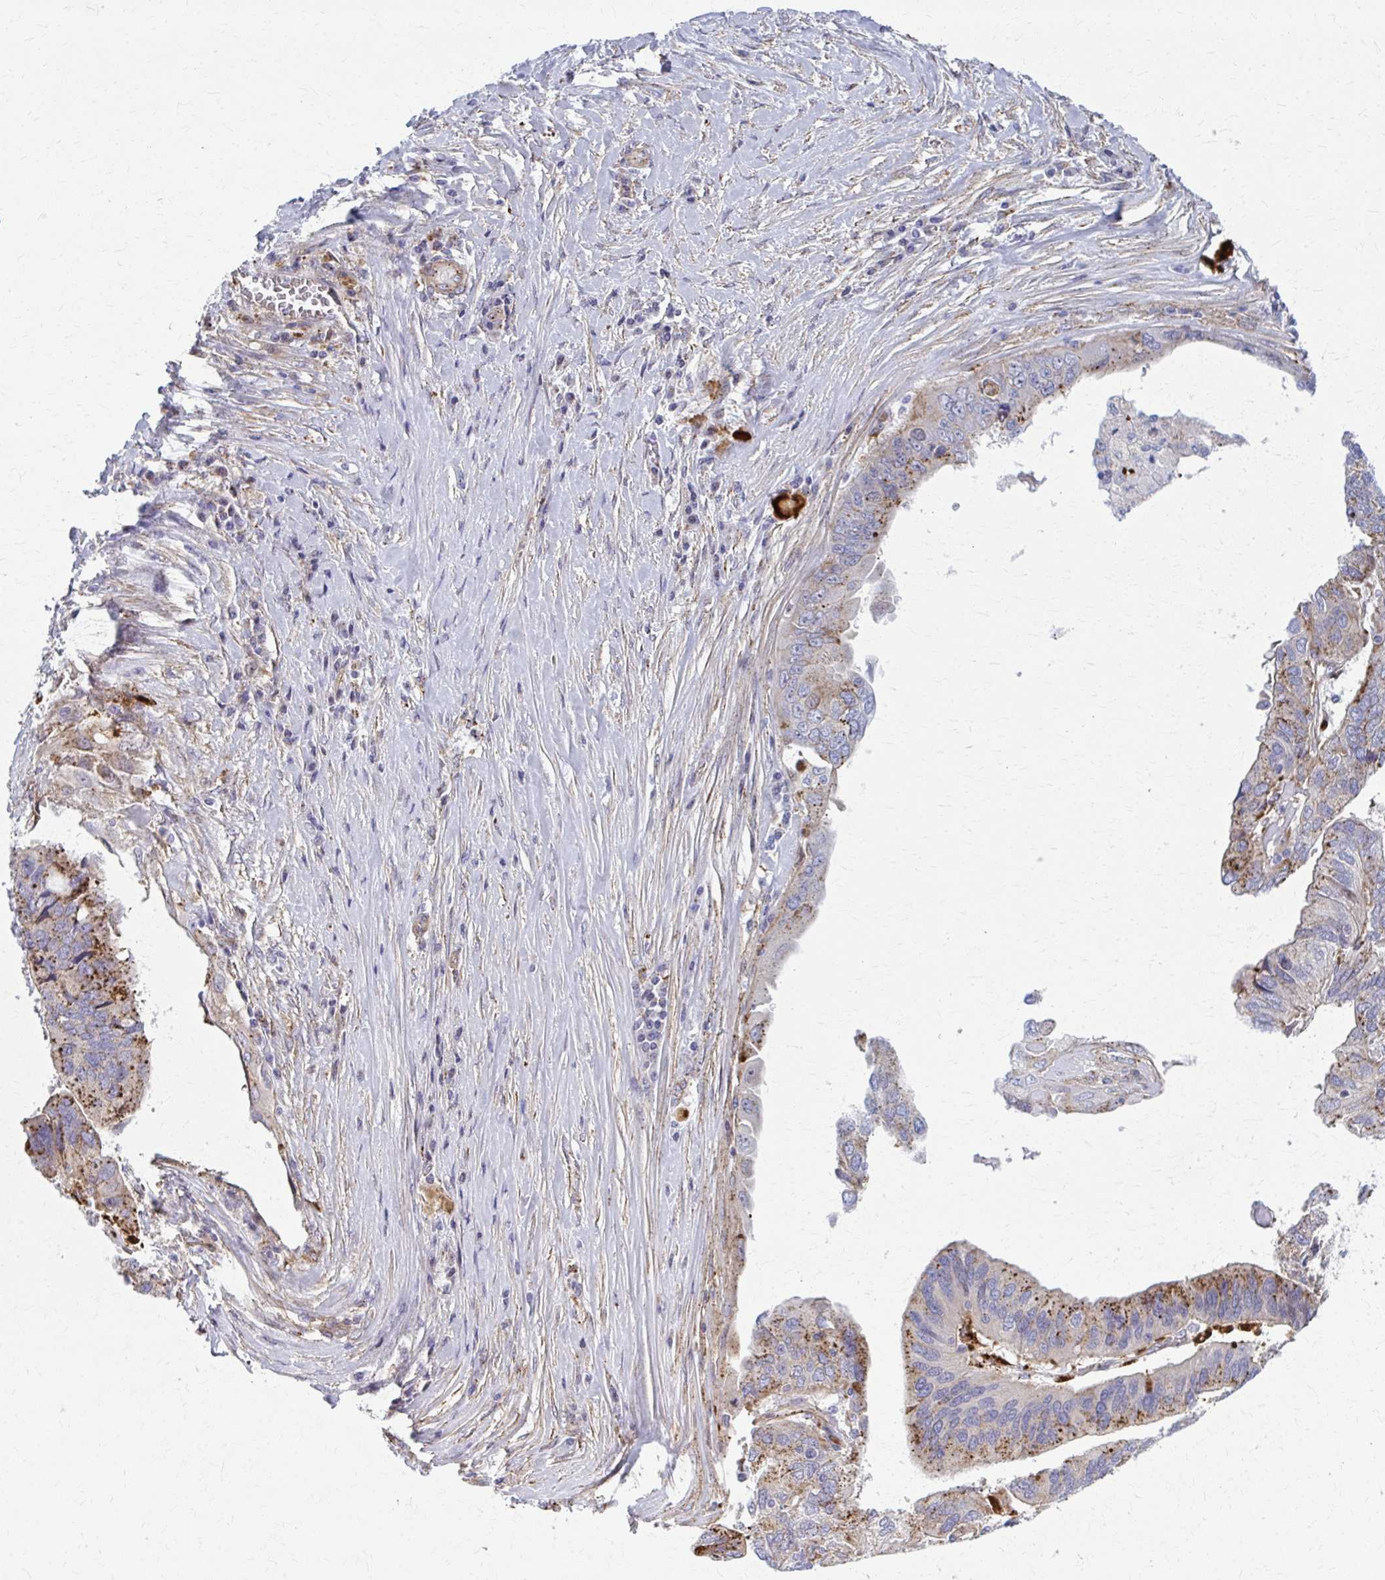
{"staining": {"intensity": "moderate", "quantity": "25%-75%", "location": "cytoplasmic/membranous"}, "tissue": "ovarian cancer", "cell_type": "Tumor cells", "image_type": "cancer", "snomed": [{"axis": "morphology", "description": "Cystadenocarcinoma, serous, NOS"}, {"axis": "topography", "description": "Ovary"}], "caption": "A histopathology image of ovarian cancer (serous cystadenocarcinoma) stained for a protein exhibits moderate cytoplasmic/membranous brown staining in tumor cells.", "gene": "LRRC4B", "patient": {"sex": "female", "age": 79}}